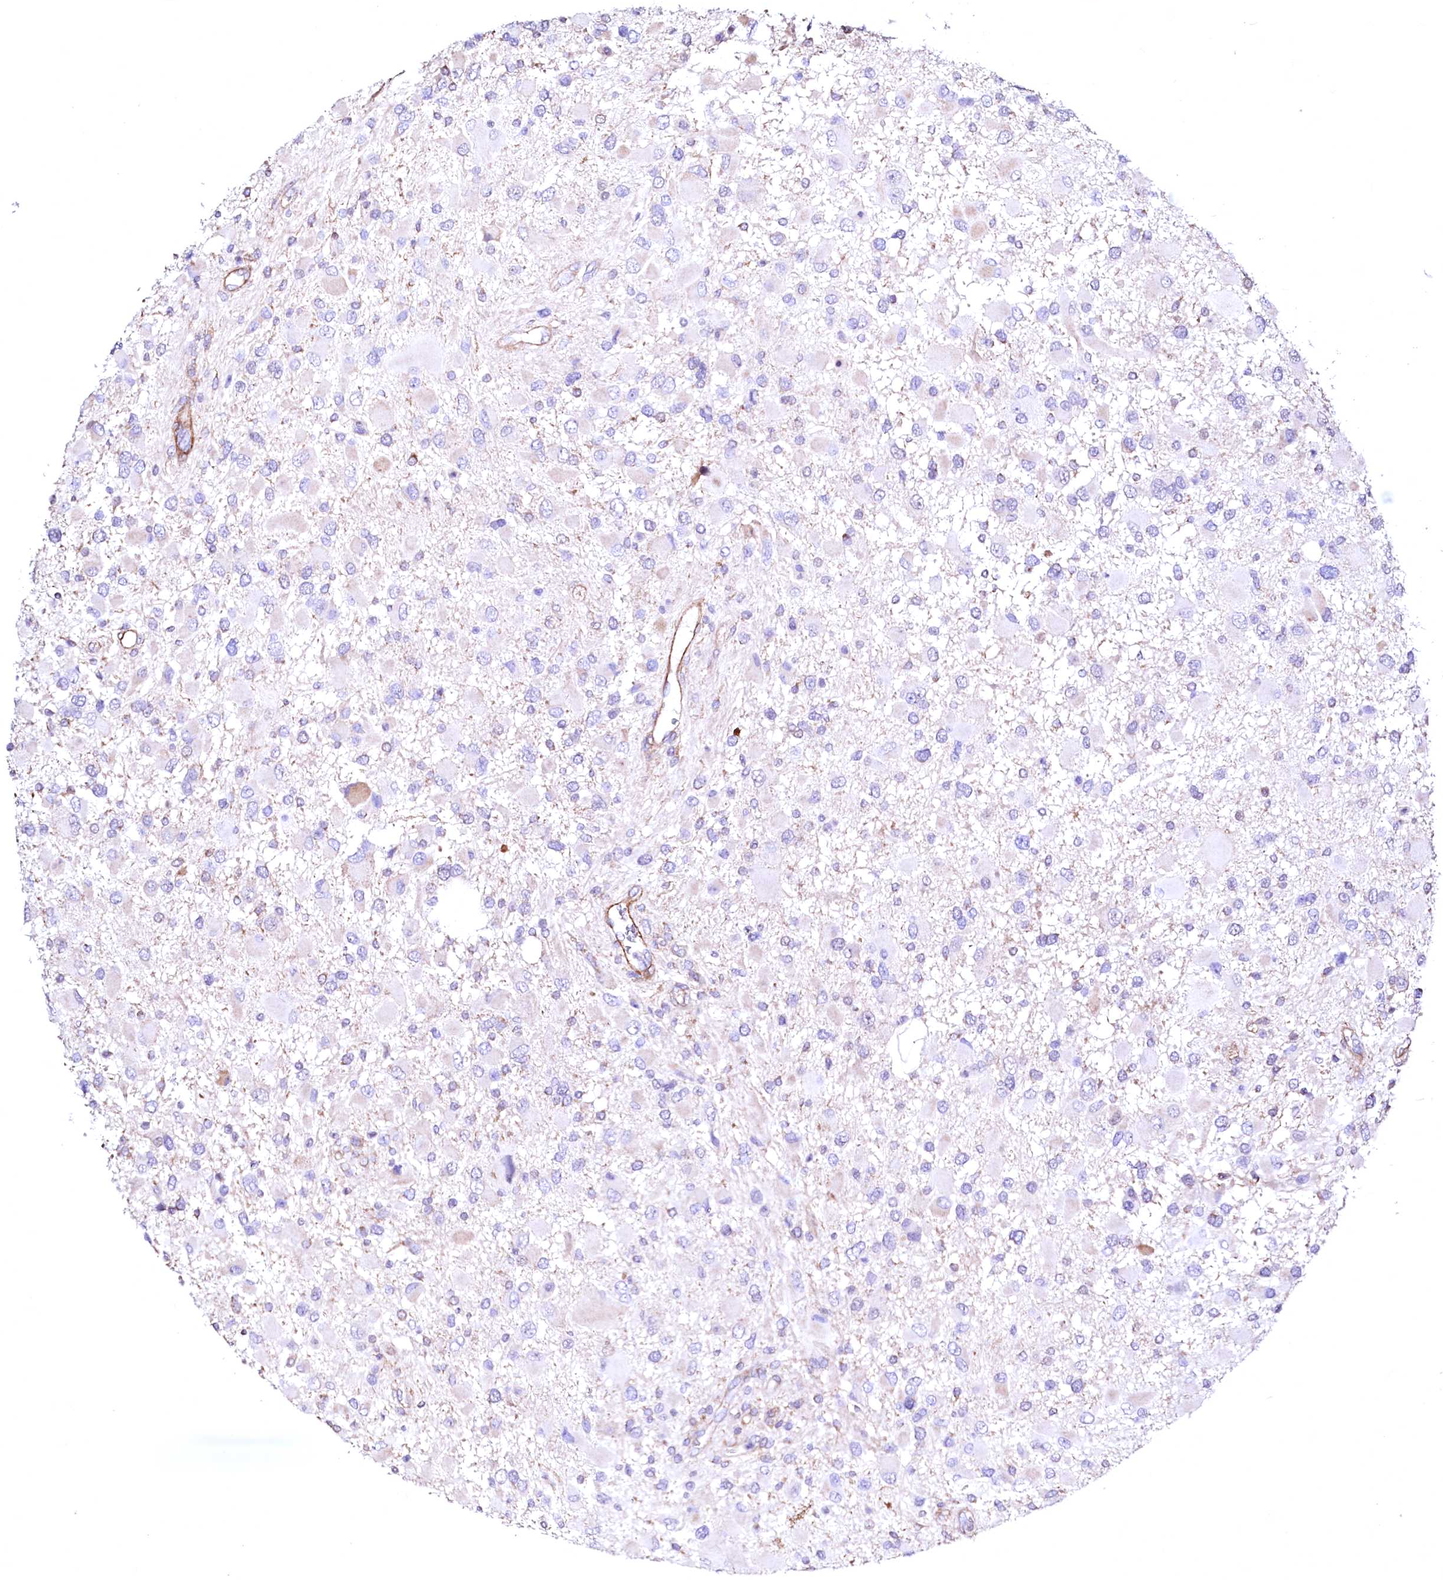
{"staining": {"intensity": "negative", "quantity": "none", "location": "none"}, "tissue": "glioma", "cell_type": "Tumor cells", "image_type": "cancer", "snomed": [{"axis": "morphology", "description": "Glioma, malignant, High grade"}, {"axis": "topography", "description": "Brain"}], "caption": "Human glioma stained for a protein using immunohistochemistry (IHC) reveals no positivity in tumor cells.", "gene": "GPR176", "patient": {"sex": "male", "age": 53}}